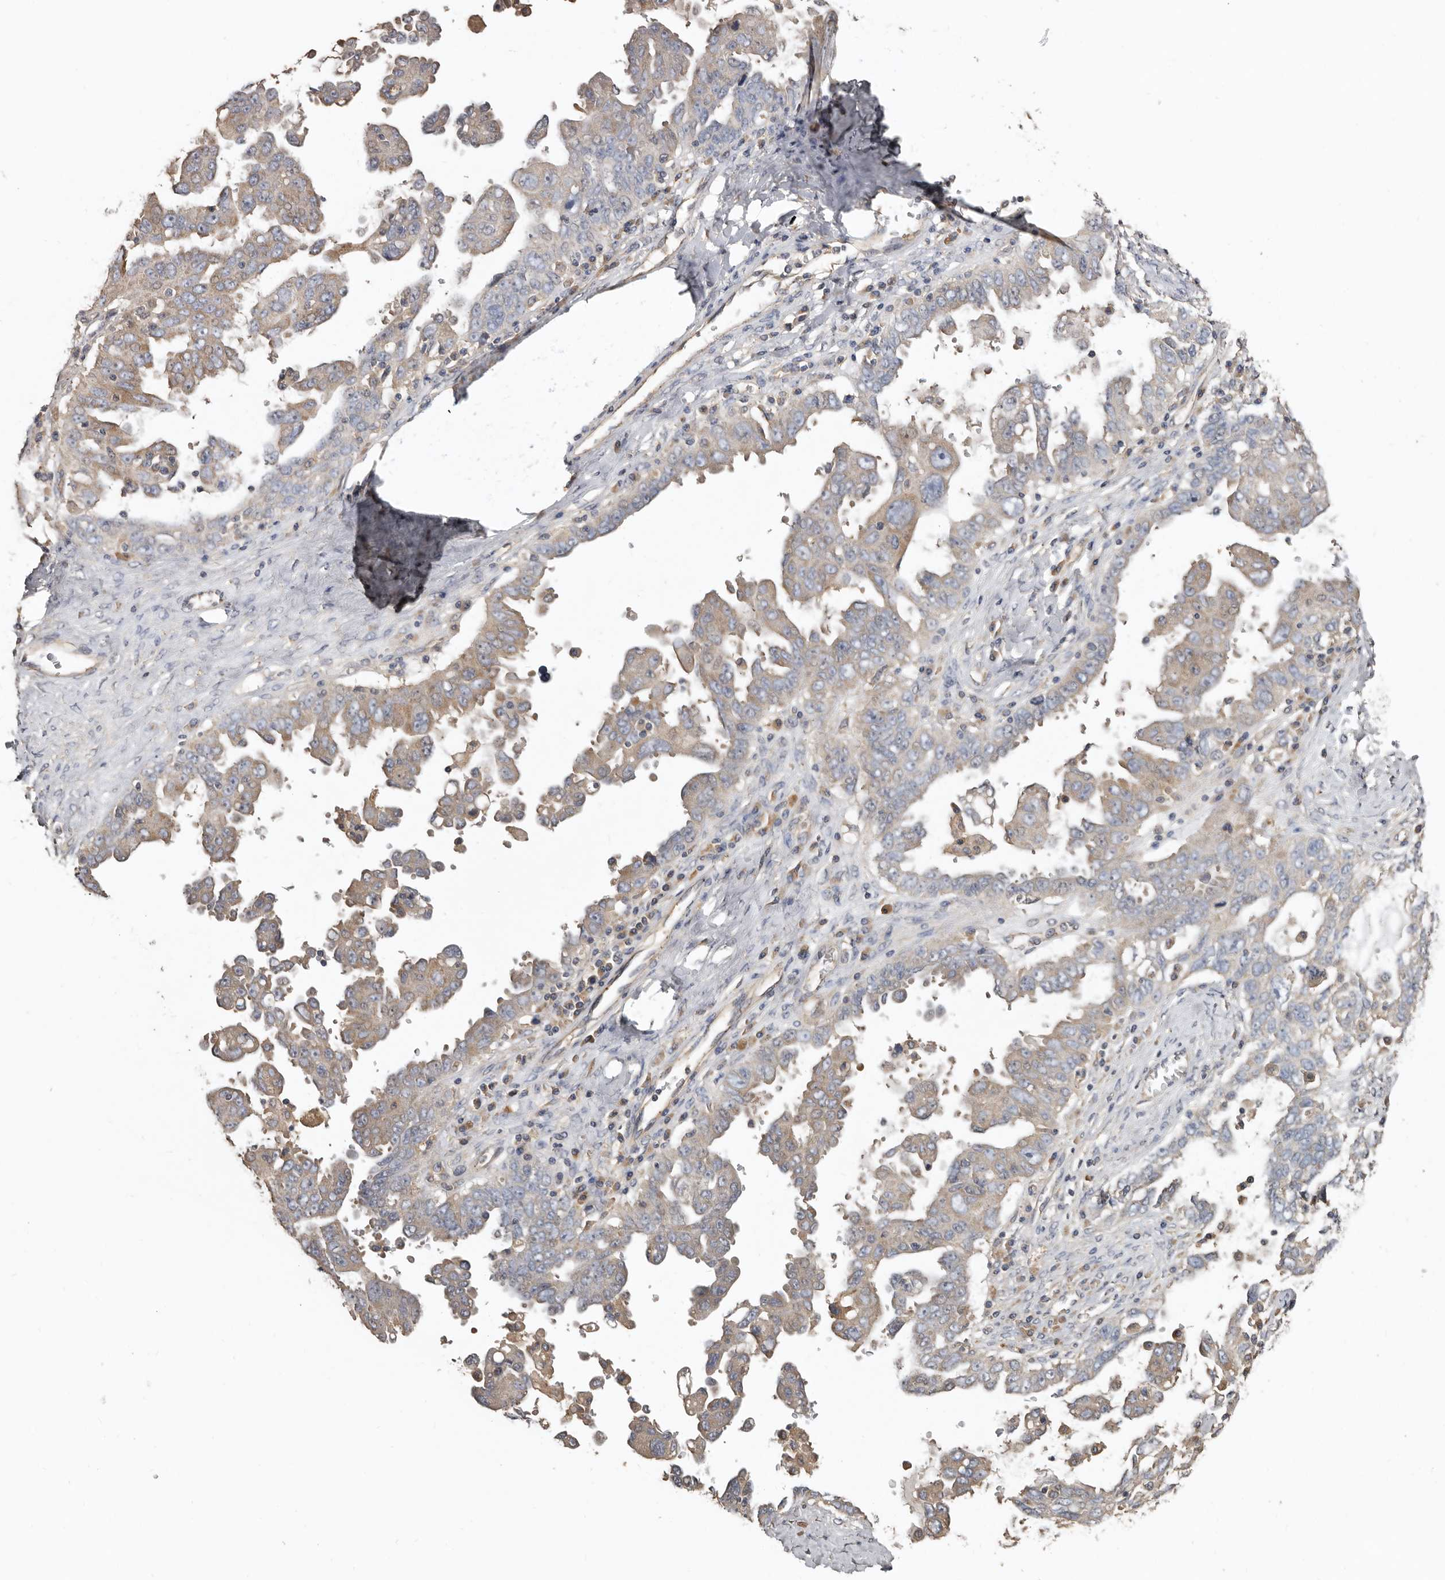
{"staining": {"intensity": "weak", "quantity": ">75%", "location": "cytoplasmic/membranous"}, "tissue": "ovarian cancer", "cell_type": "Tumor cells", "image_type": "cancer", "snomed": [{"axis": "morphology", "description": "Carcinoma, endometroid"}, {"axis": "topography", "description": "Ovary"}], "caption": "Approximately >75% of tumor cells in human endometroid carcinoma (ovarian) reveal weak cytoplasmic/membranous protein positivity as visualized by brown immunohistochemical staining.", "gene": "FLCN", "patient": {"sex": "female", "age": 62}}